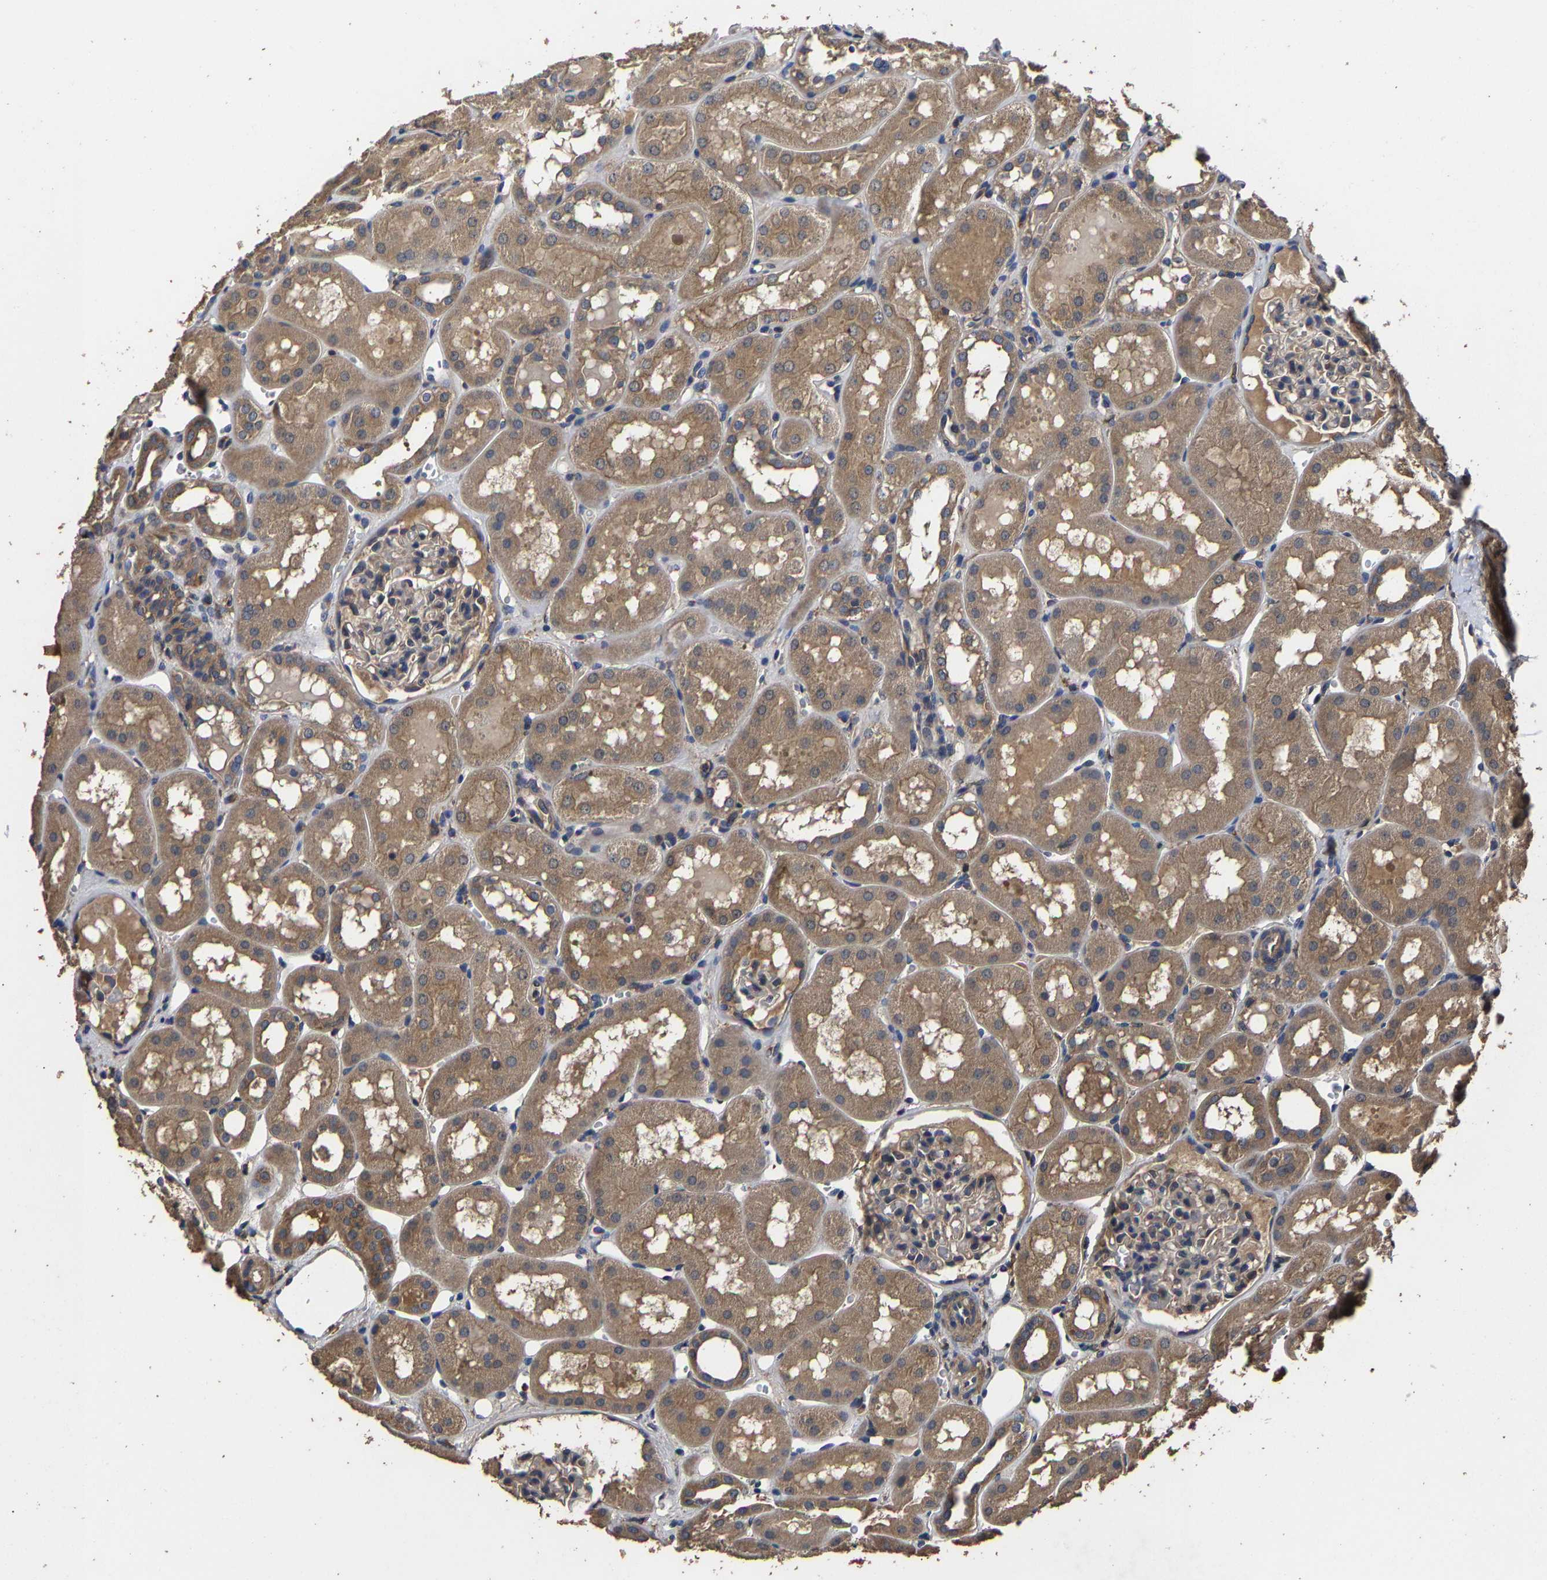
{"staining": {"intensity": "moderate", "quantity": "<25%", "location": "cytoplasmic/membranous"}, "tissue": "kidney", "cell_type": "Cells in glomeruli", "image_type": "normal", "snomed": [{"axis": "morphology", "description": "Normal tissue, NOS"}, {"axis": "topography", "description": "Kidney"}, {"axis": "topography", "description": "Urinary bladder"}], "caption": "Immunohistochemistry (IHC) (DAB) staining of normal human kidney exhibits moderate cytoplasmic/membranous protein positivity in about <25% of cells in glomeruli.", "gene": "ITCH", "patient": {"sex": "male", "age": 16}}